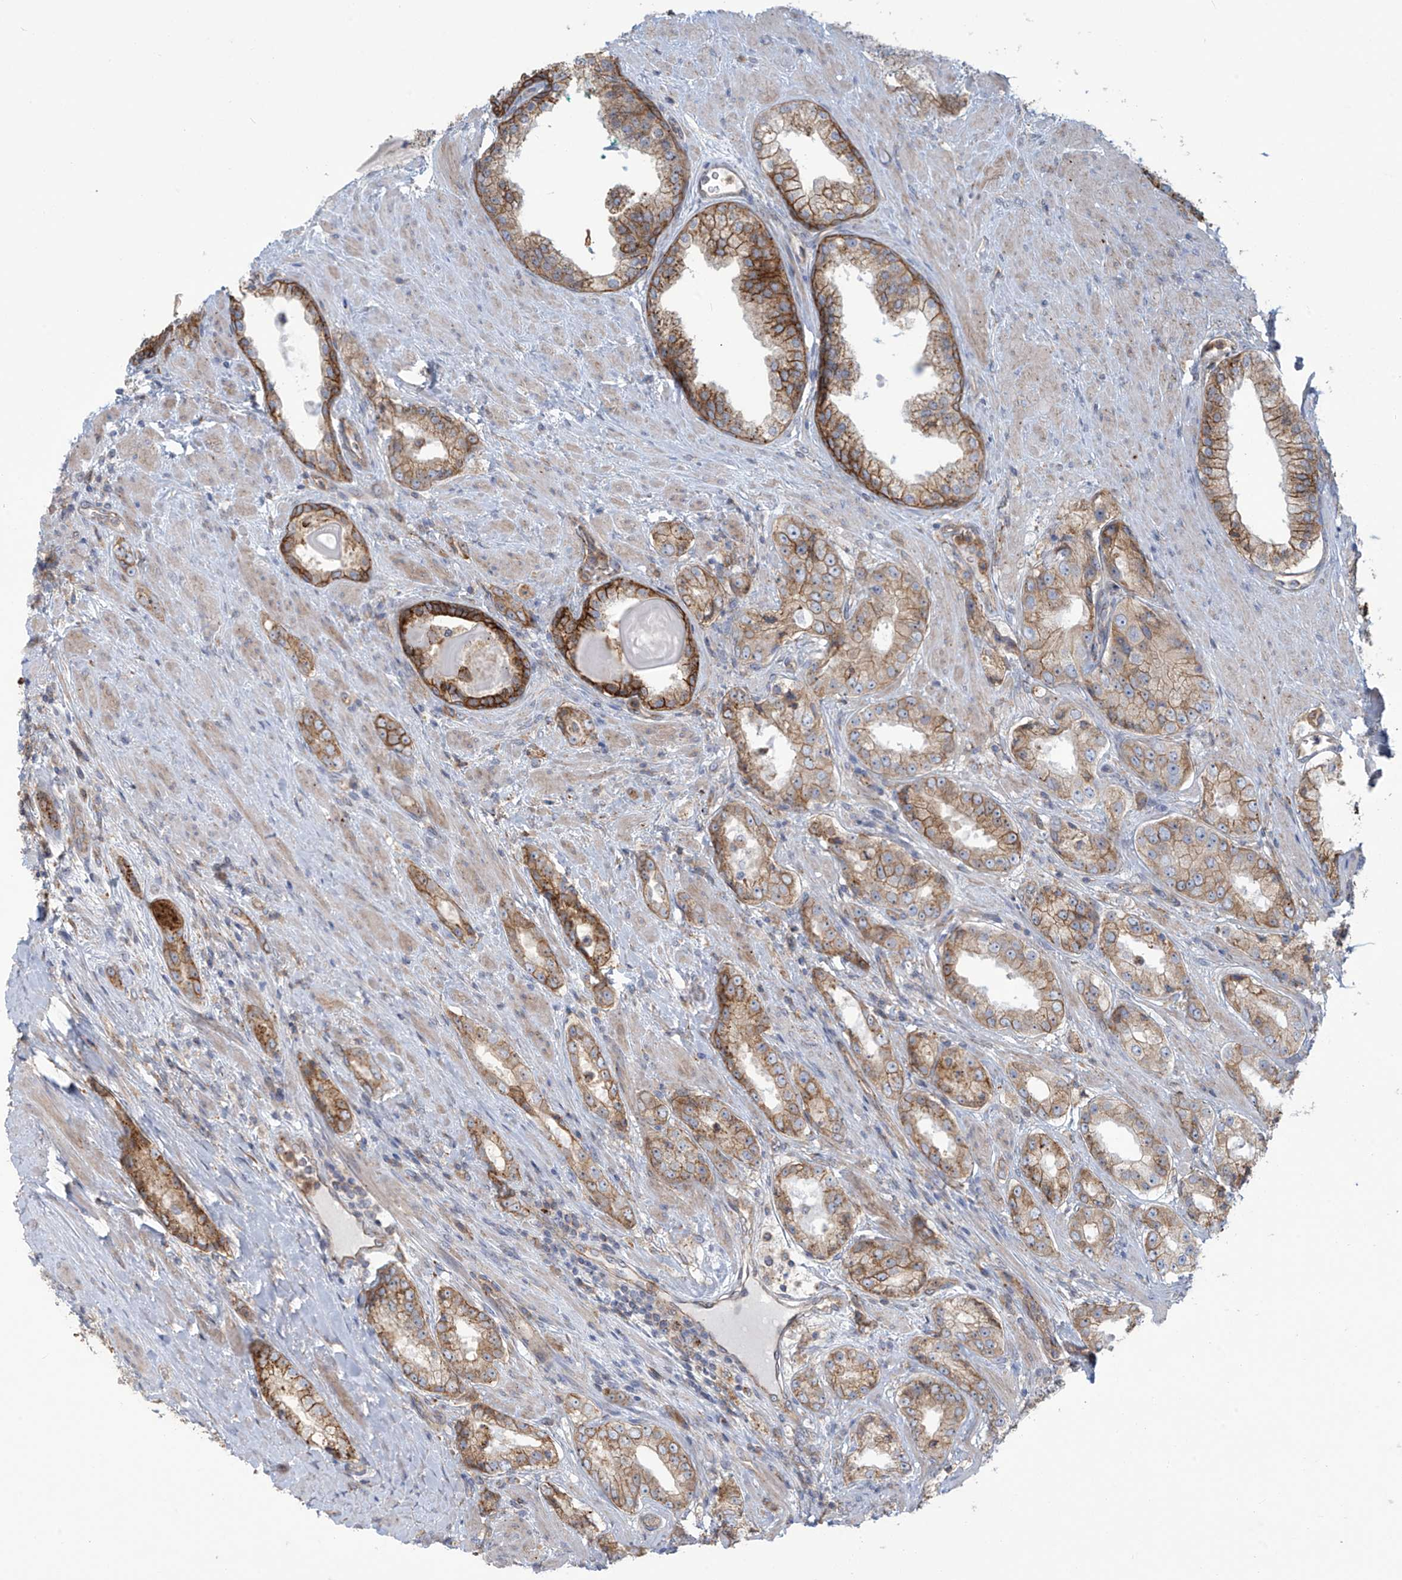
{"staining": {"intensity": "strong", "quantity": "25%-75%", "location": "cytoplasmic/membranous"}, "tissue": "prostate cancer", "cell_type": "Tumor cells", "image_type": "cancer", "snomed": [{"axis": "morphology", "description": "Adenocarcinoma, Low grade"}, {"axis": "topography", "description": "Prostate"}], "caption": "Protein expression analysis of human prostate cancer (low-grade adenocarcinoma) reveals strong cytoplasmic/membranous positivity in about 25%-75% of tumor cells. The protein of interest is shown in brown color, while the nuclei are stained blue.", "gene": "LZTS3", "patient": {"sex": "male", "age": 67}}